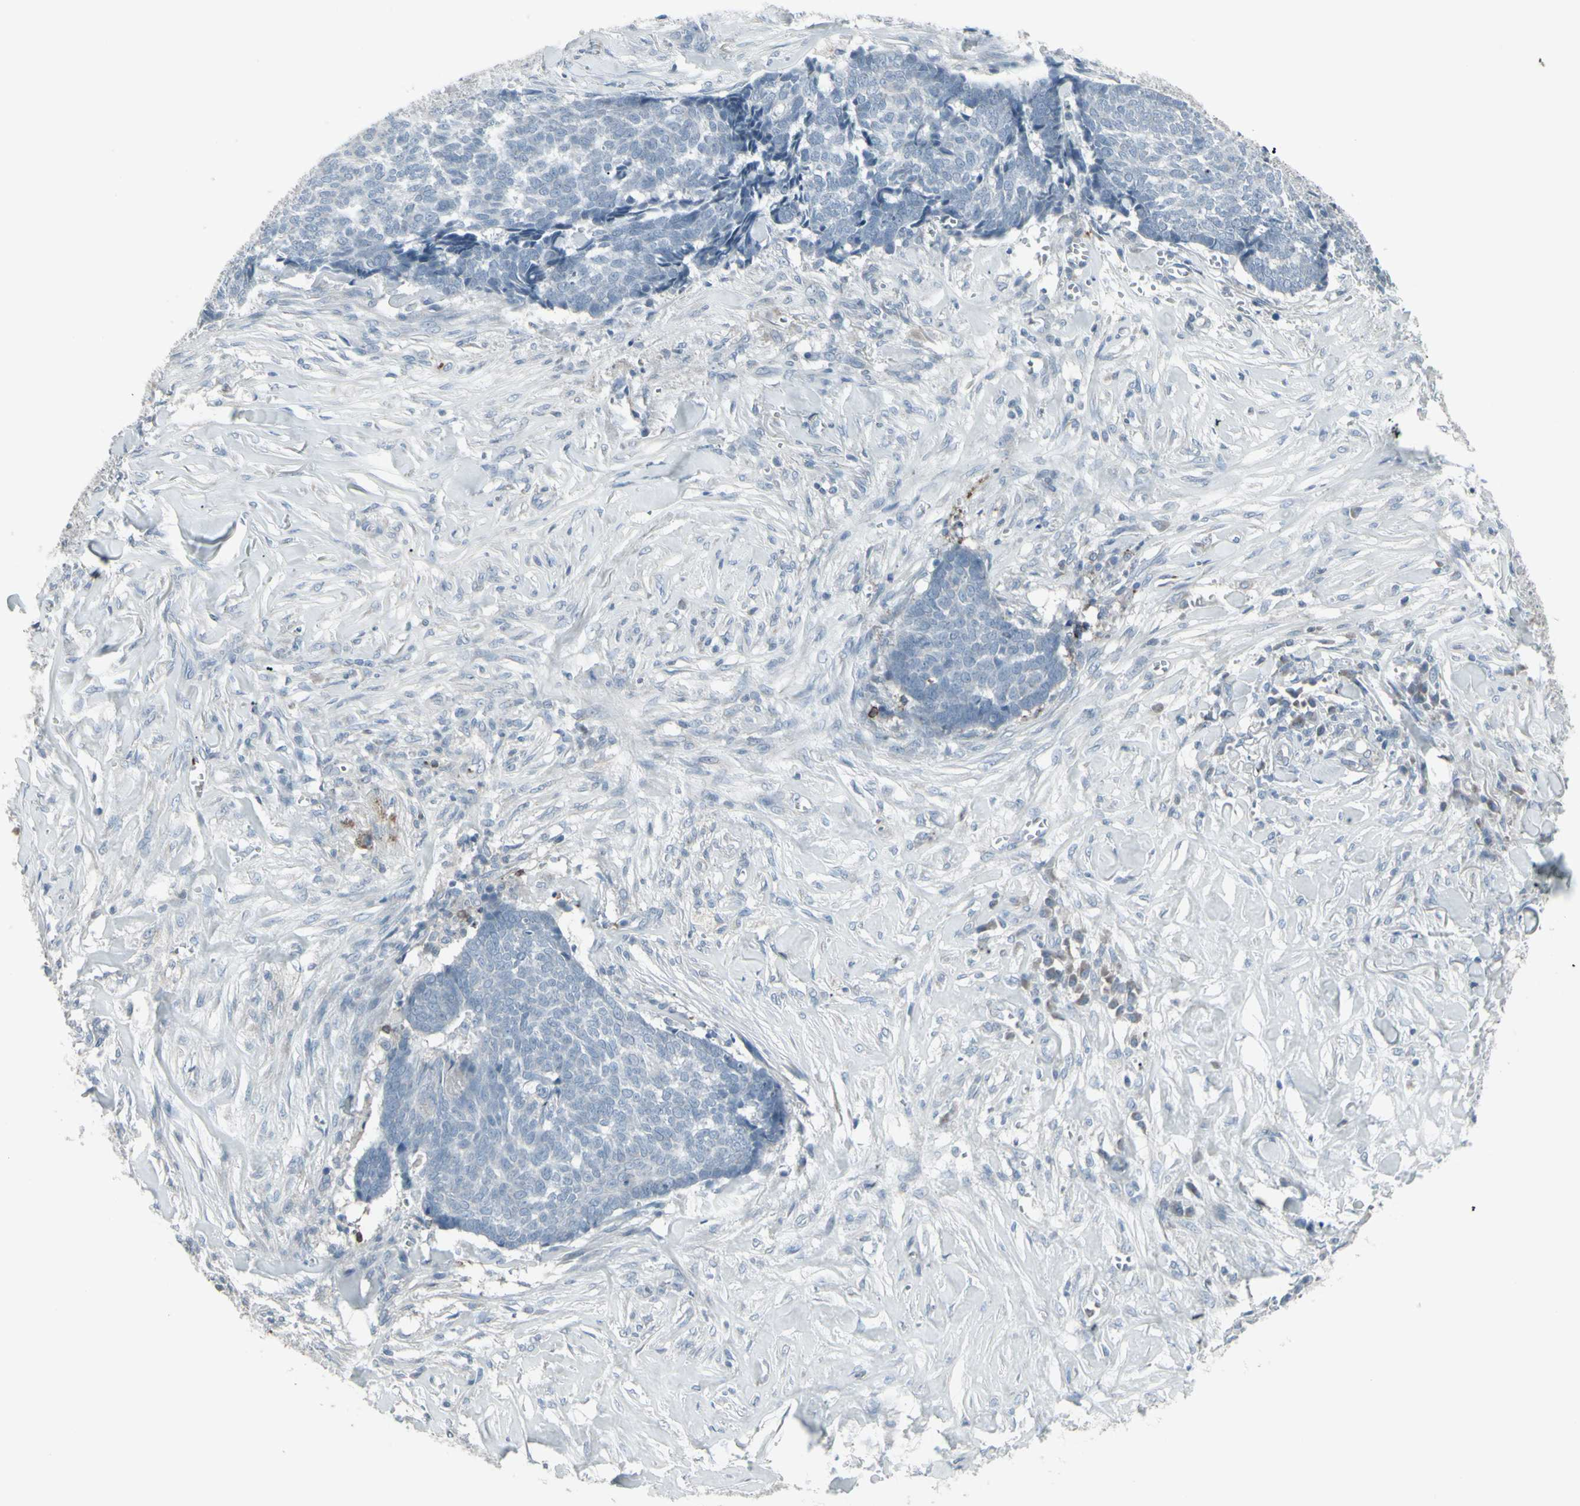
{"staining": {"intensity": "negative", "quantity": "none", "location": "none"}, "tissue": "skin cancer", "cell_type": "Tumor cells", "image_type": "cancer", "snomed": [{"axis": "morphology", "description": "Basal cell carcinoma"}, {"axis": "topography", "description": "Skin"}], "caption": "IHC of human skin cancer demonstrates no positivity in tumor cells. (Stains: DAB IHC with hematoxylin counter stain, Microscopy: brightfield microscopy at high magnification).", "gene": "CD79B", "patient": {"sex": "male", "age": 84}}